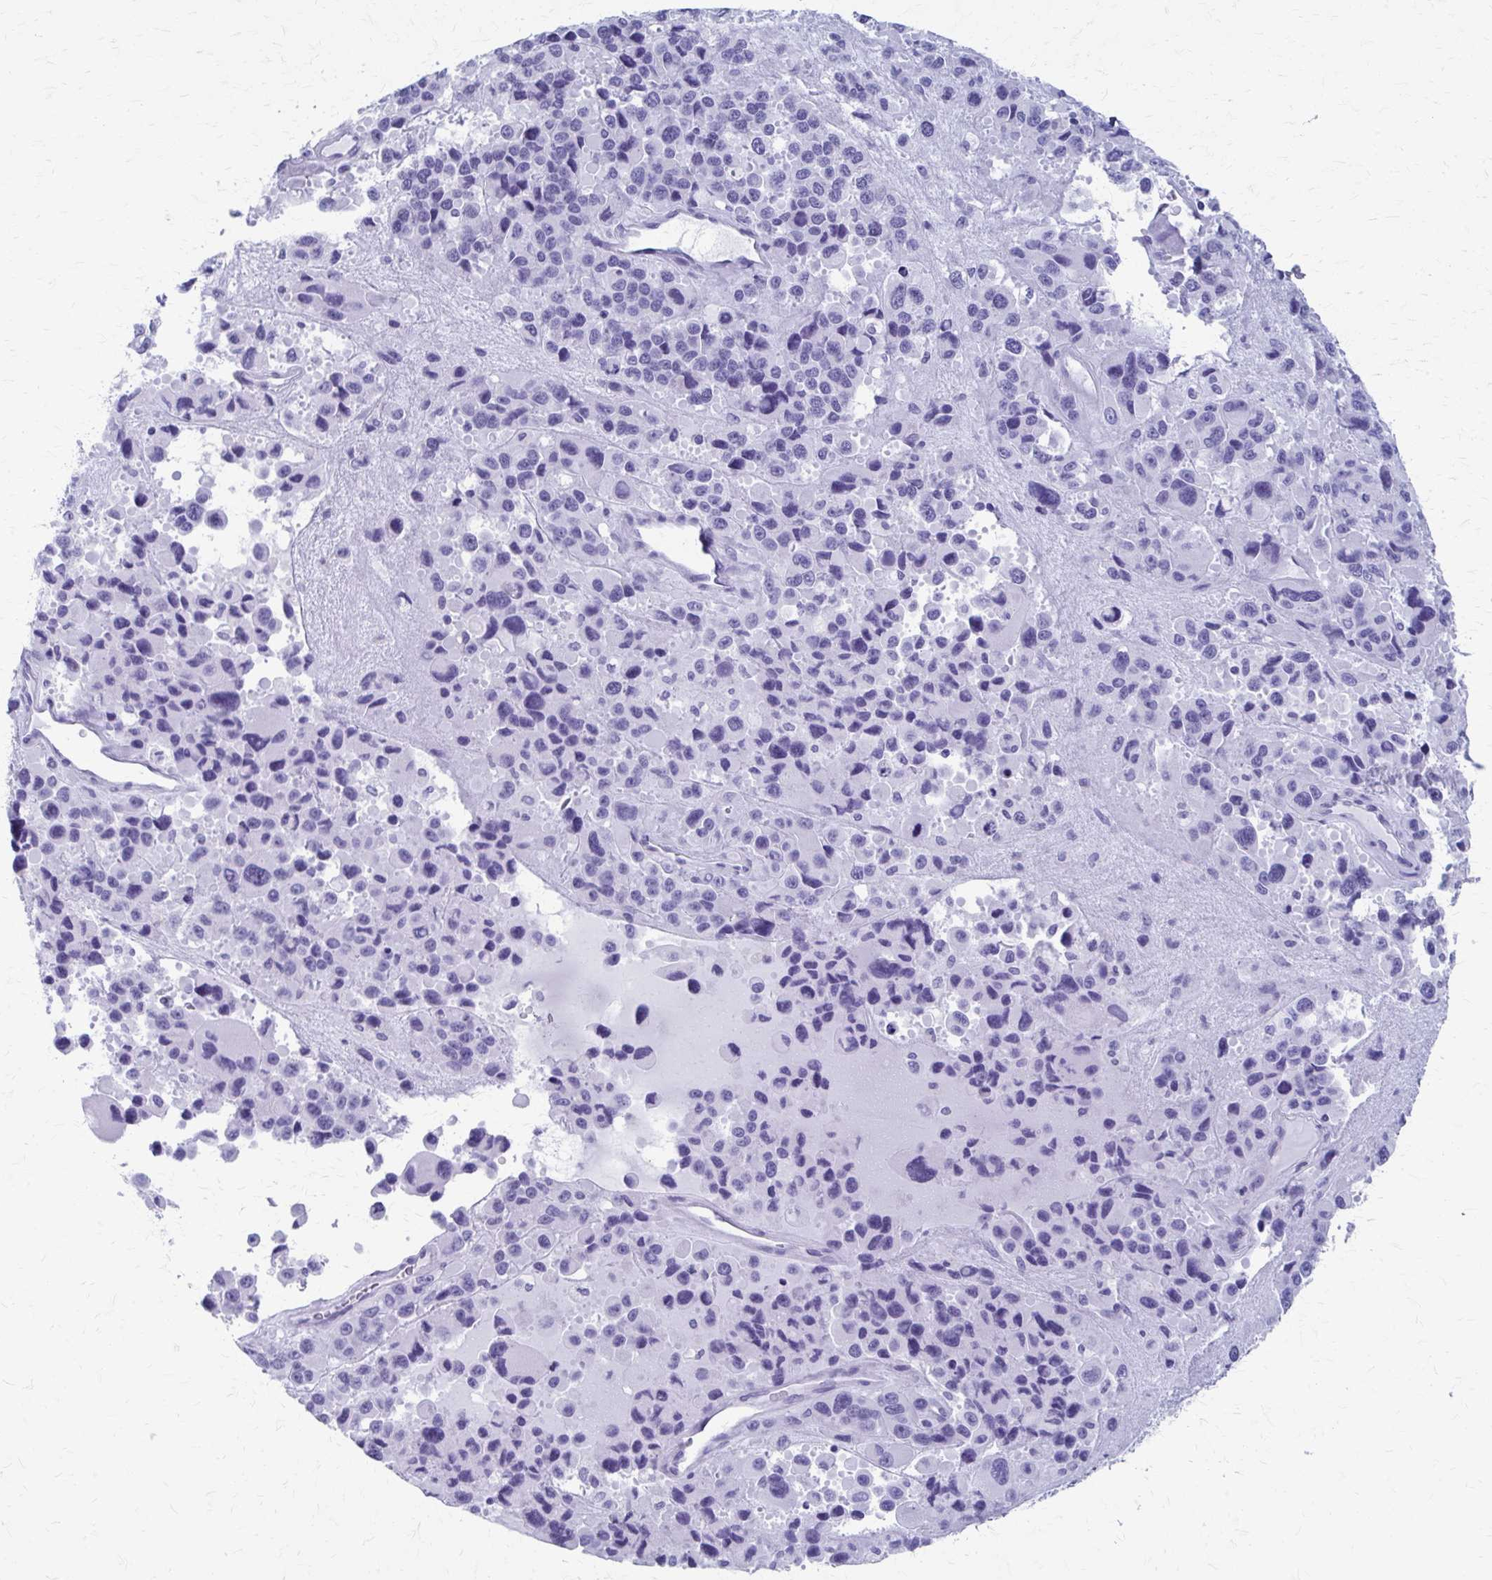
{"staining": {"intensity": "negative", "quantity": "none", "location": "none"}, "tissue": "melanoma", "cell_type": "Tumor cells", "image_type": "cancer", "snomed": [{"axis": "morphology", "description": "Malignant melanoma, Metastatic site"}, {"axis": "topography", "description": "Lymph node"}], "caption": "High magnification brightfield microscopy of malignant melanoma (metastatic site) stained with DAB (brown) and counterstained with hematoxylin (blue): tumor cells show no significant staining. (IHC, brightfield microscopy, high magnification).", "gene": "CELF5", "patient": {"sex": "female", "age": 65}}